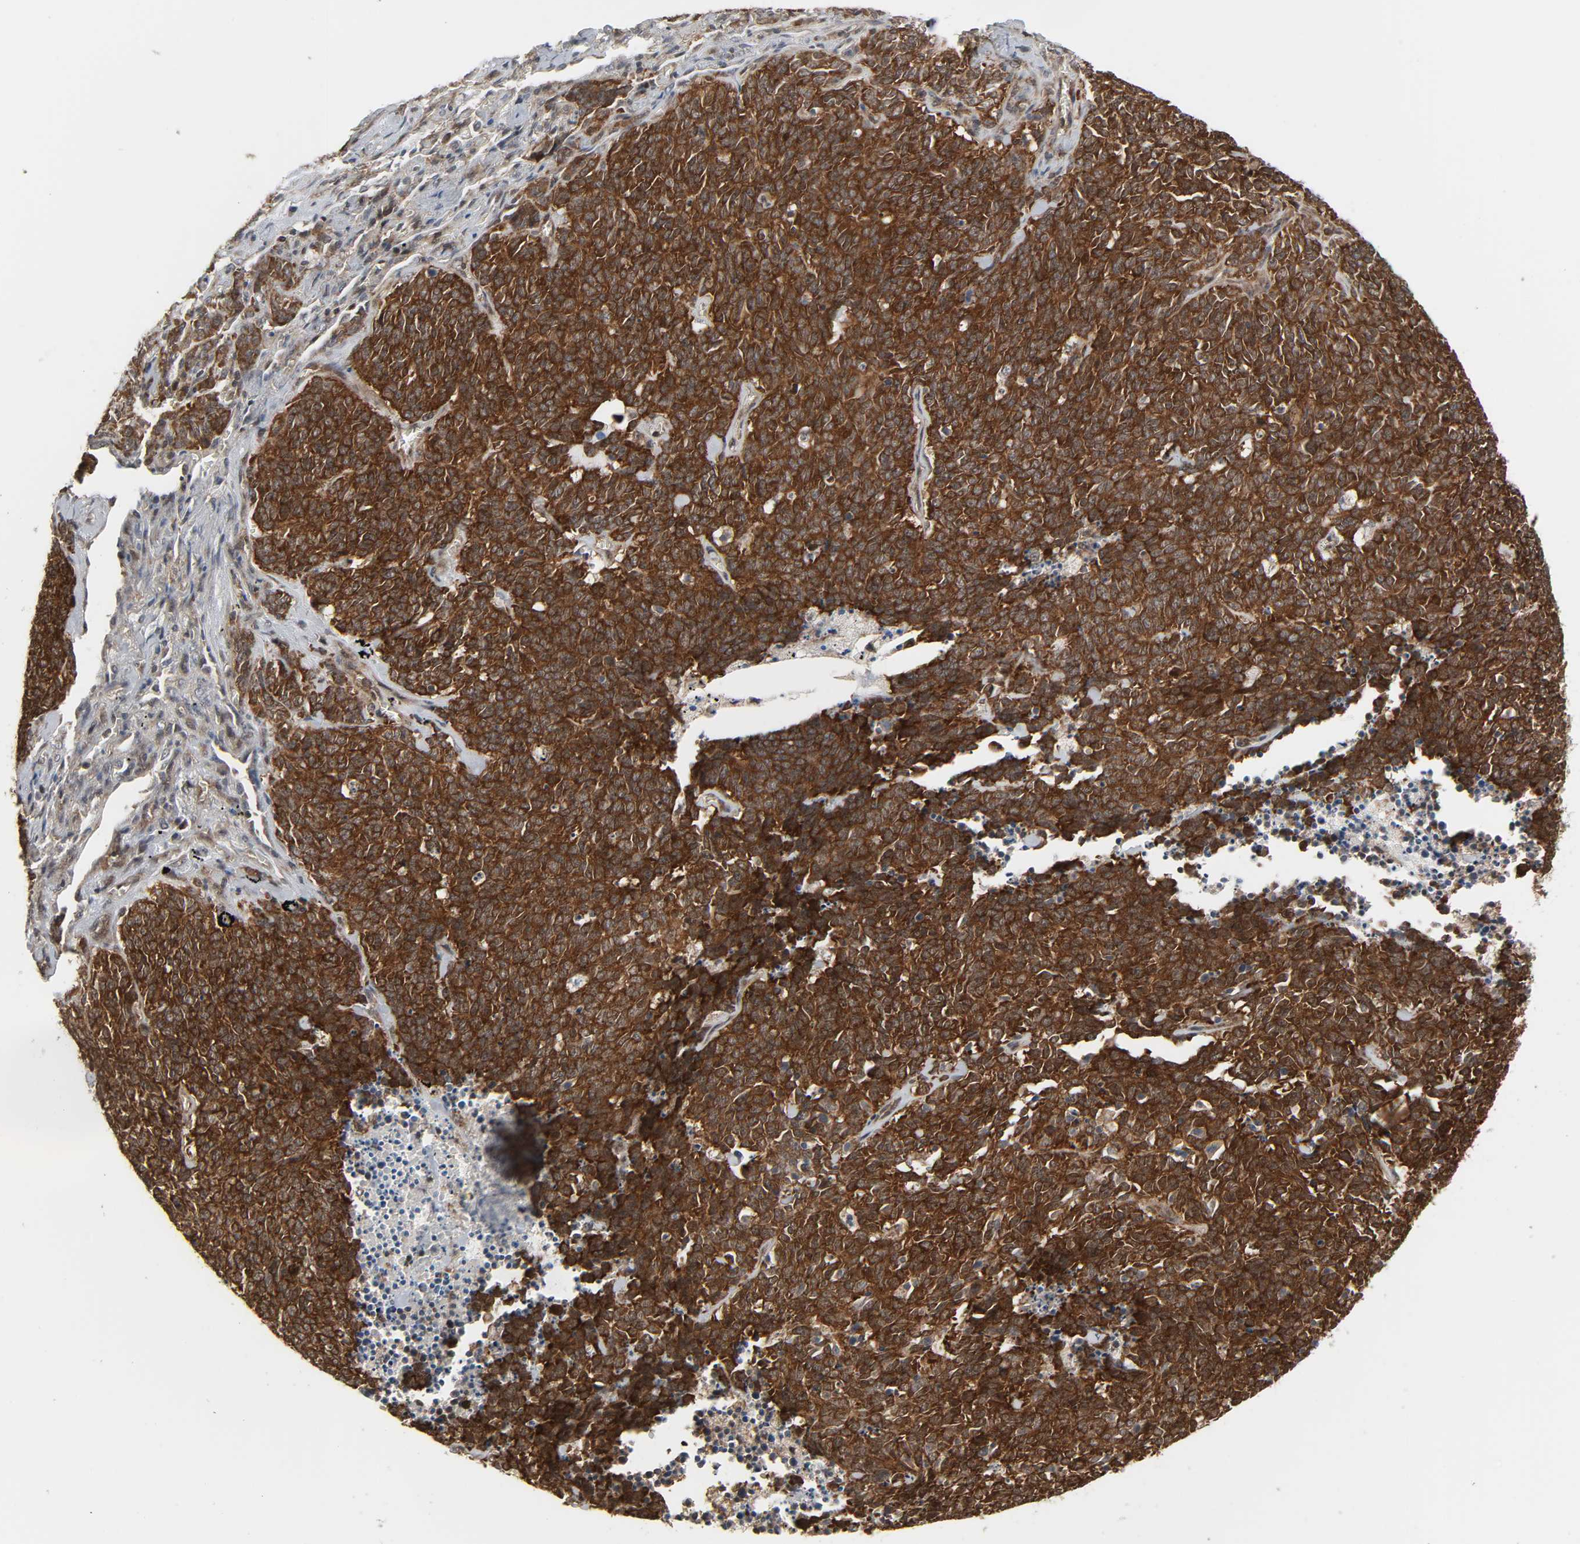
{"staining": {"intensity": "strong", "quantity": ">75%", "location": "cytoplasmic/membranous"}, "tissue": "lung cancer", "cell_type": "Tumor cells", "image_type": "cancer", "snomed": [{"axis": "morphology", "description": "Neoplasm, malignant, NOS"}, {"axis": "topography", "description": "Lung"}], "caption": "Protein staining displays strong cytoplasmic/membranous expression in approximately >75% of tumor cells in lung cancer (neoplasm (malignant)).", "gene": "GSK3A", "patient": {"sex": "female", "age": 58}}